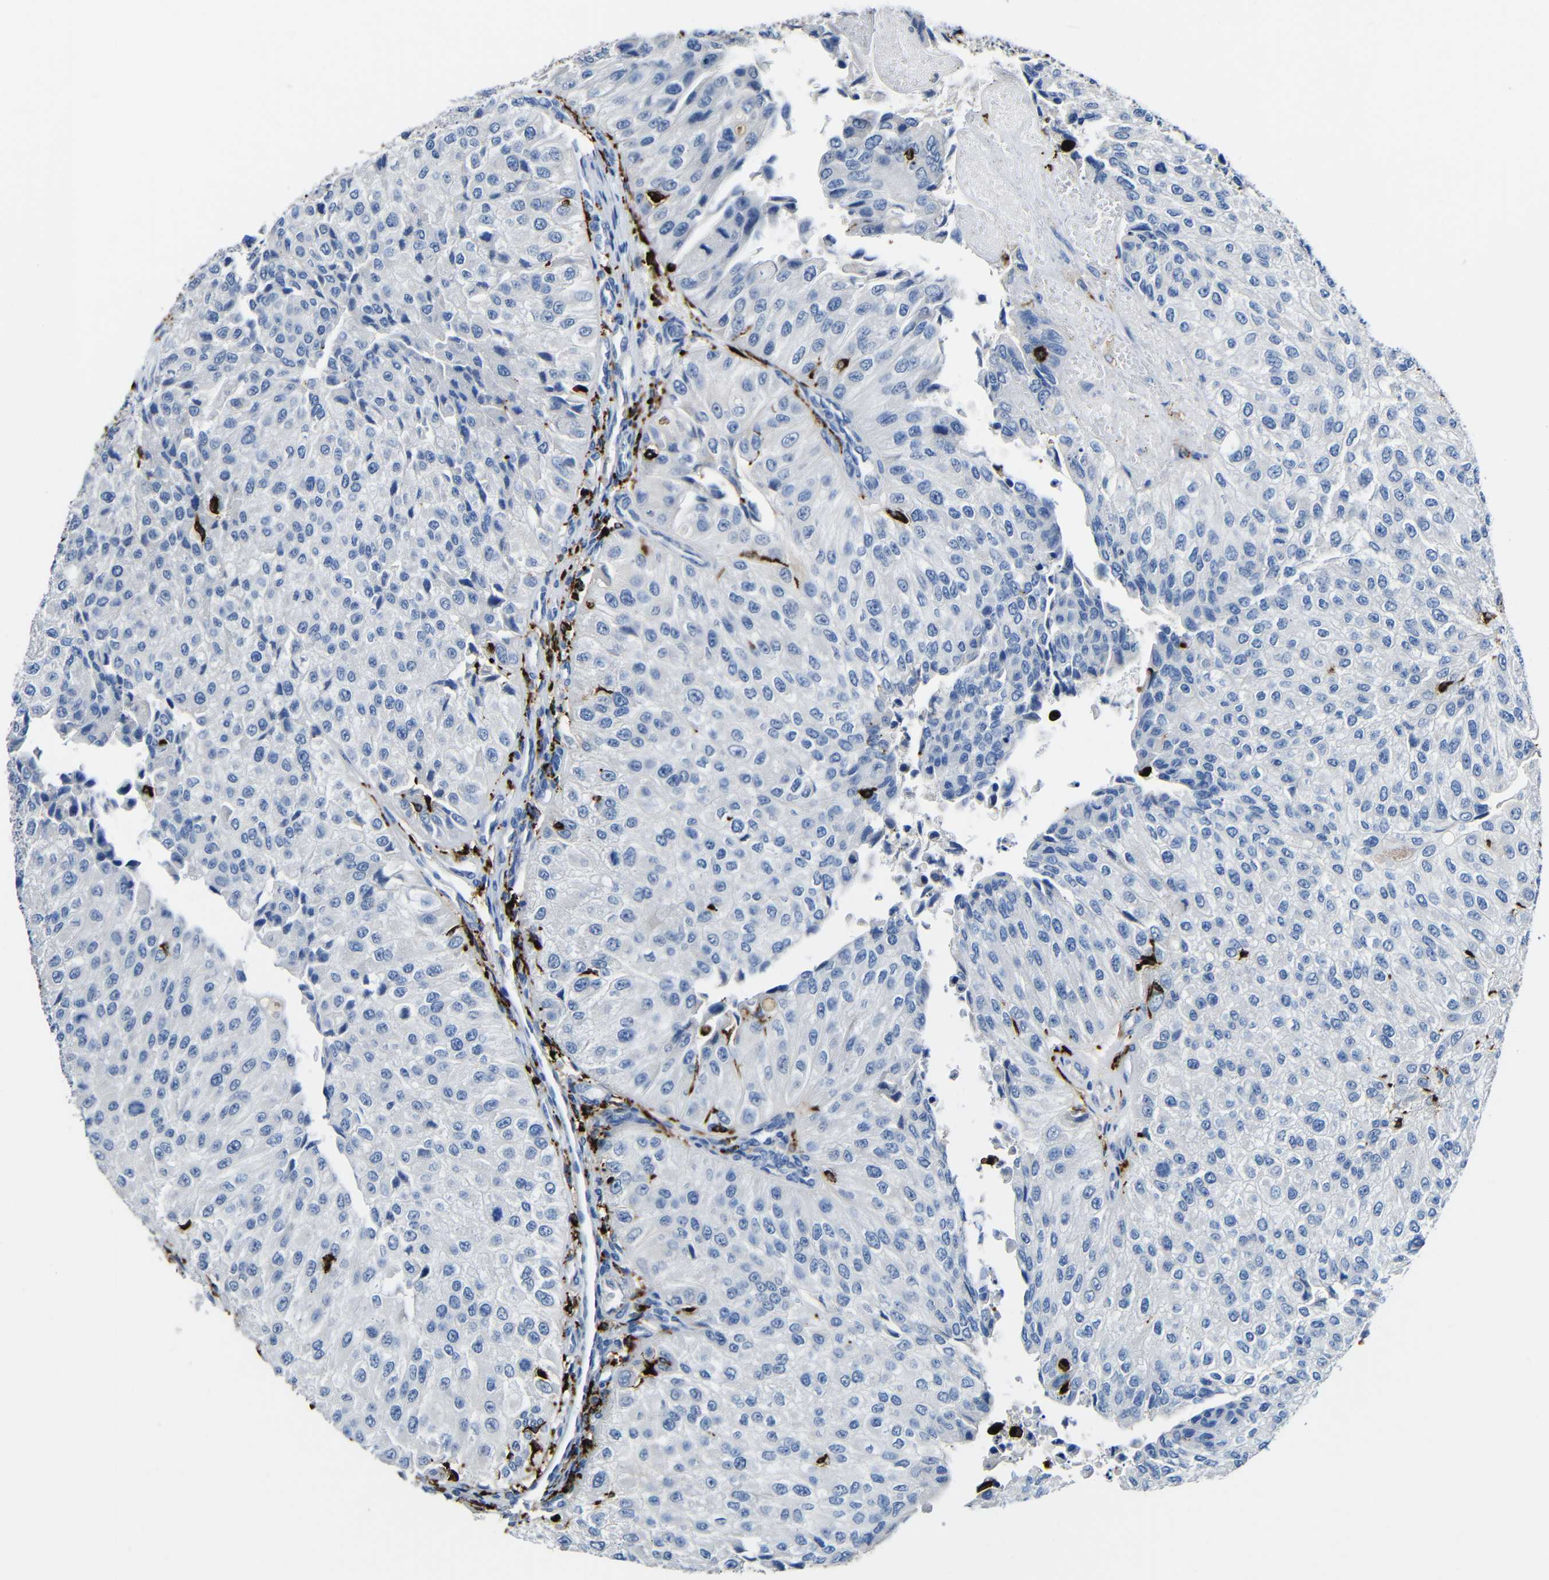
{"staining": {"intensity": "negative", "quantity": "none", "location": "none"}, "tissue": "urothelial cancer", "cell_type": "Tumor cells", "image_type": "cancer", "snomed": [{"axis": "morphology", "description": "Urothelial carcinoma, High grade"}, {"axis": "topography", "description": "Kidney"}, {"axis": "topography", "description": "Urinary bladder"}], "caption": "This is an immunohistochemistry (IHC) histopathology image of high-grade urothelial carcinoma. There is no expression in tumor cells.", "gene": "HLA-DMA", "patient": {"sex": "male", "age": 77}}